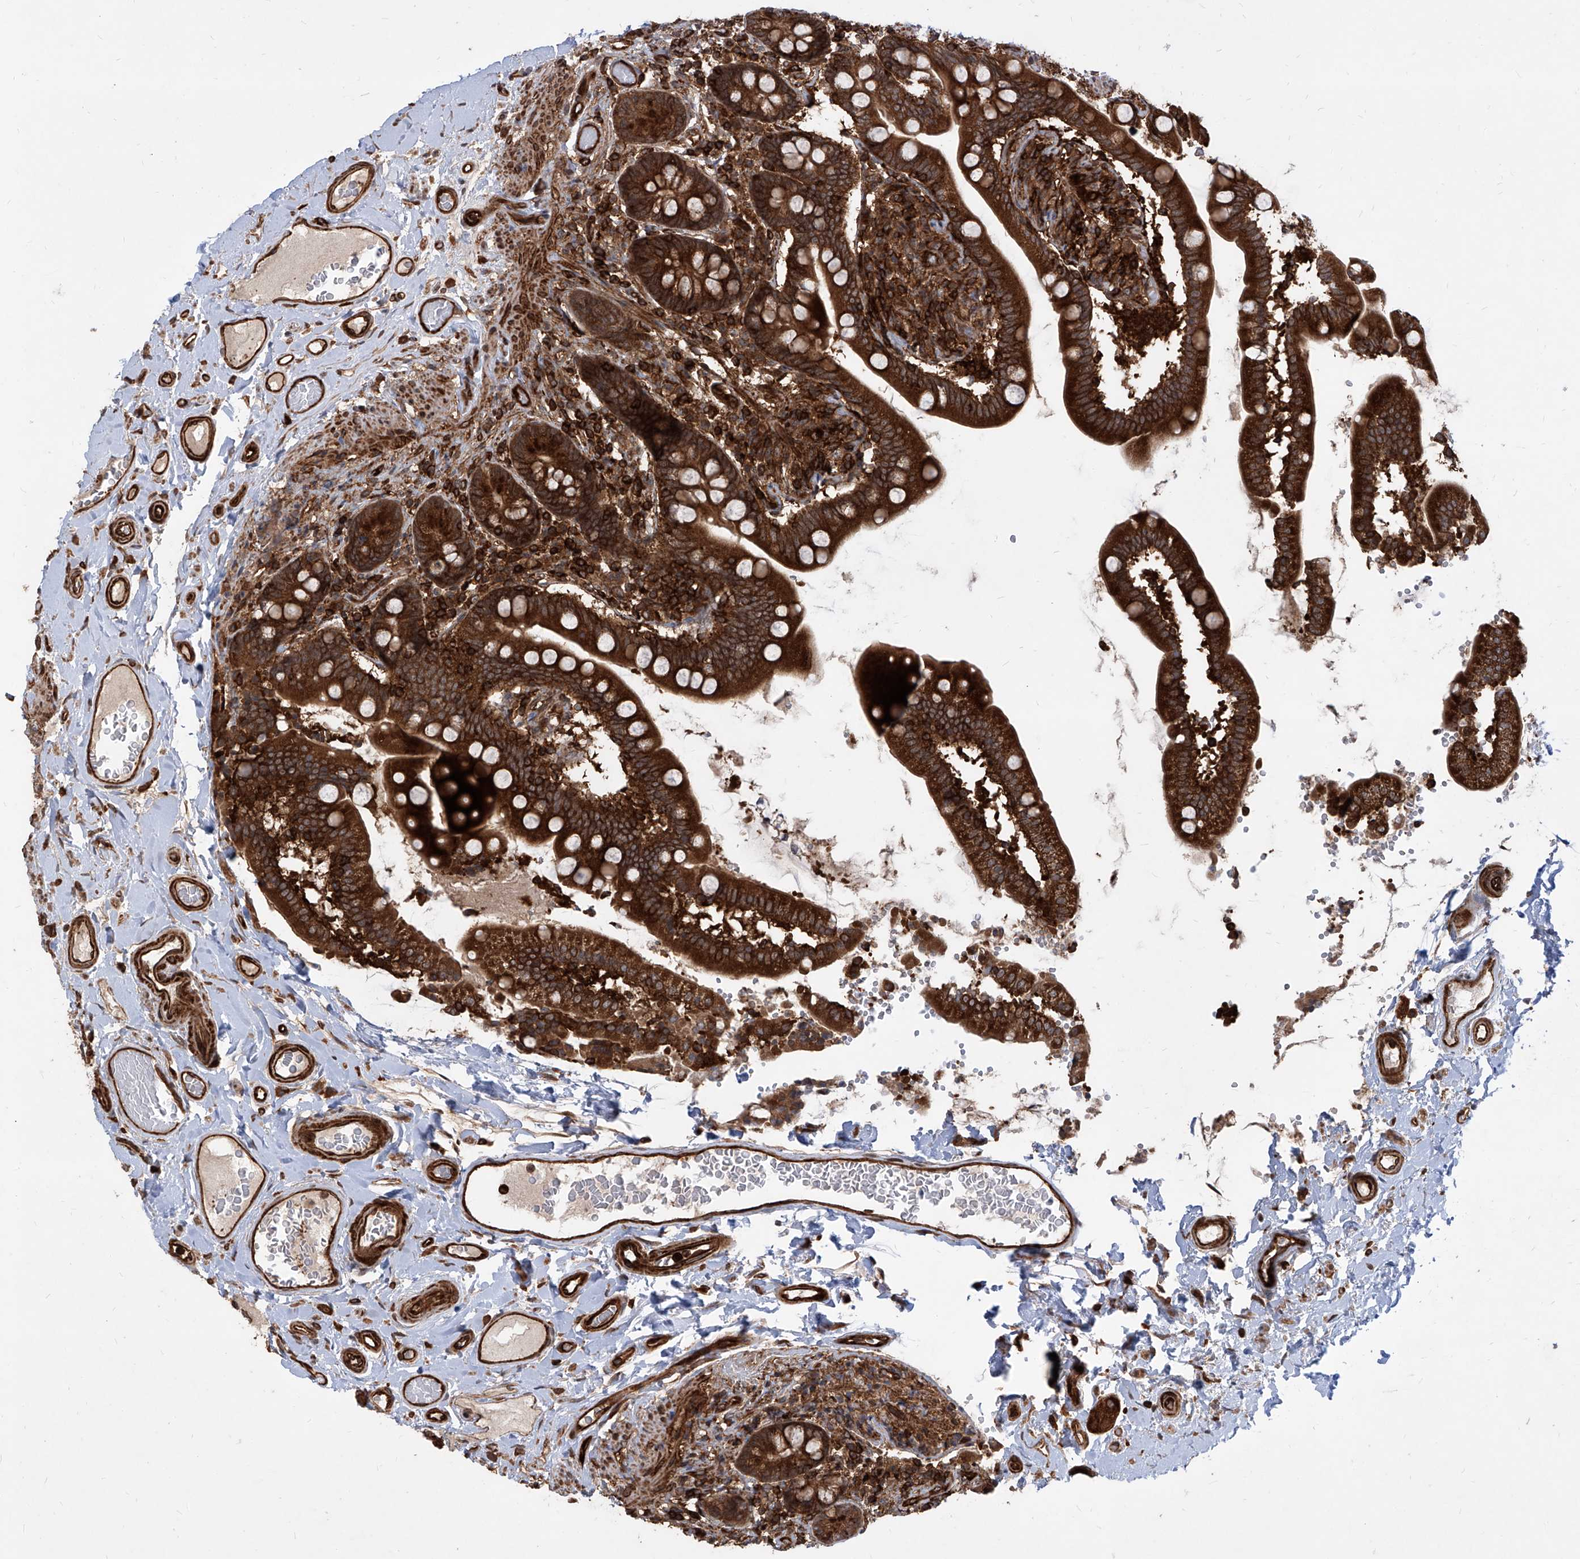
{"staining": {"intensity": "strong", "quantity": ">75%", "location": "cytoplasmic/membranous"}, "tissue": "small intestine", "cell_type": "Glandular cells", "image_type": "normal", "snomed": [{"axis": "morphology", "description": "Normal tissue, NOS"}, {"axis": "topography", "description": "Small intestine"}], "caption": "About >75% of glandular cells in unremarkable small intestine reveal strong cytoplasmic/membranous protein positivity as visualized by brown immunohistochemical staining.", "gene": "MAGED2", "patient": {"sex": "female", "age": 64}}